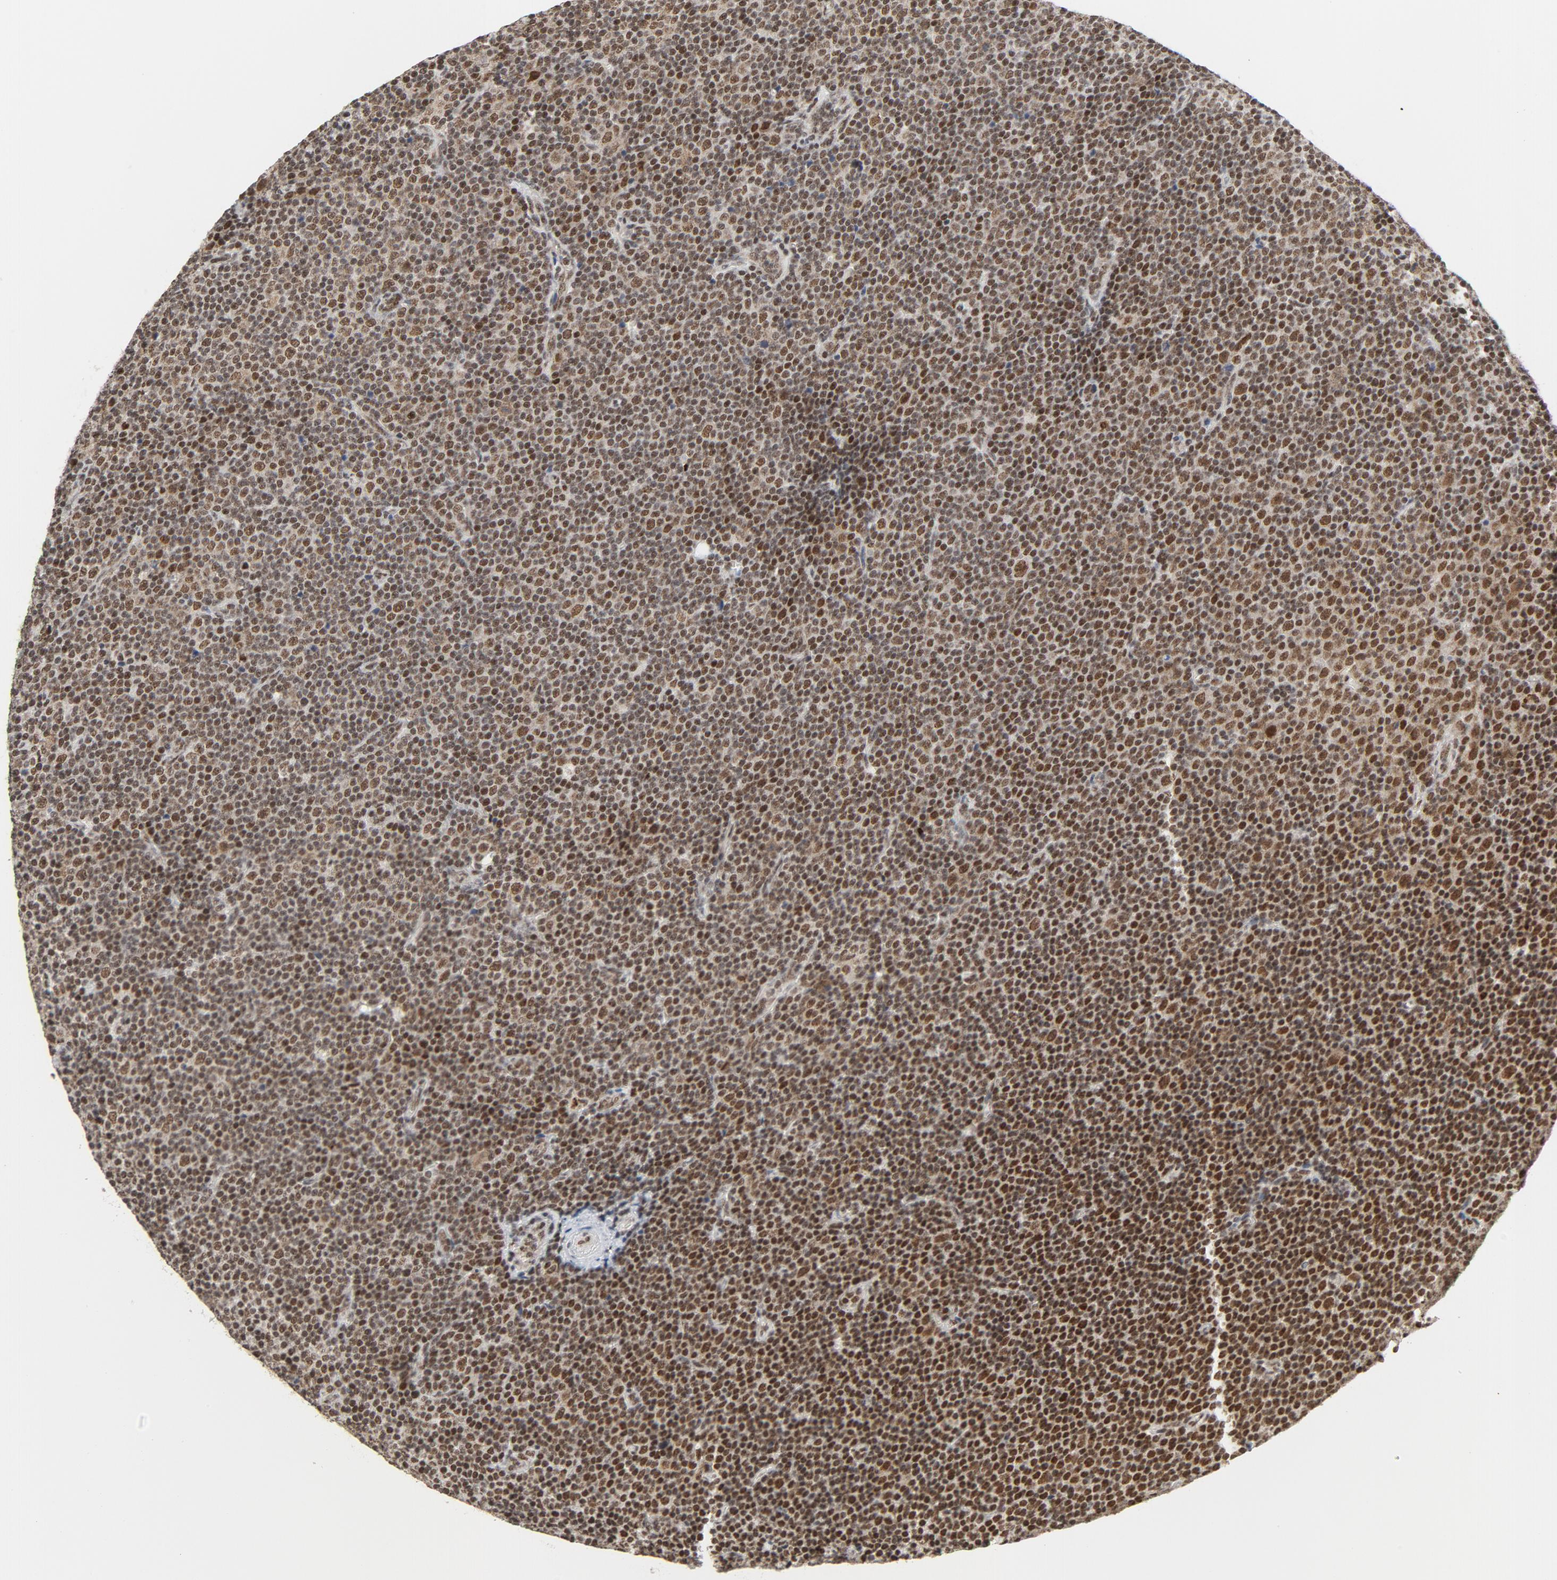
{"staining": {"intensity": "strong", "quantity": ">75%", "location": "nuclear"}, "tissue": "lymphoma", "cell_type": "Tumor cells", "image_type": "cancer", "snomed": [{"axis": "morphology", "description": "Malignant lymphoma, non-Hodgkin's type, Low grade"}, {"axis": "topography", "description": "Lymph node"}], "caption": "This photomicrograph displays IHC staining of low-grade malignant lymphoma, non-Hodgkin's type, with high strong nuclear positivity in about >75% of tumor cells.", "gene": "ERCC1", "patient": {"sex": "female", "age": 67}}